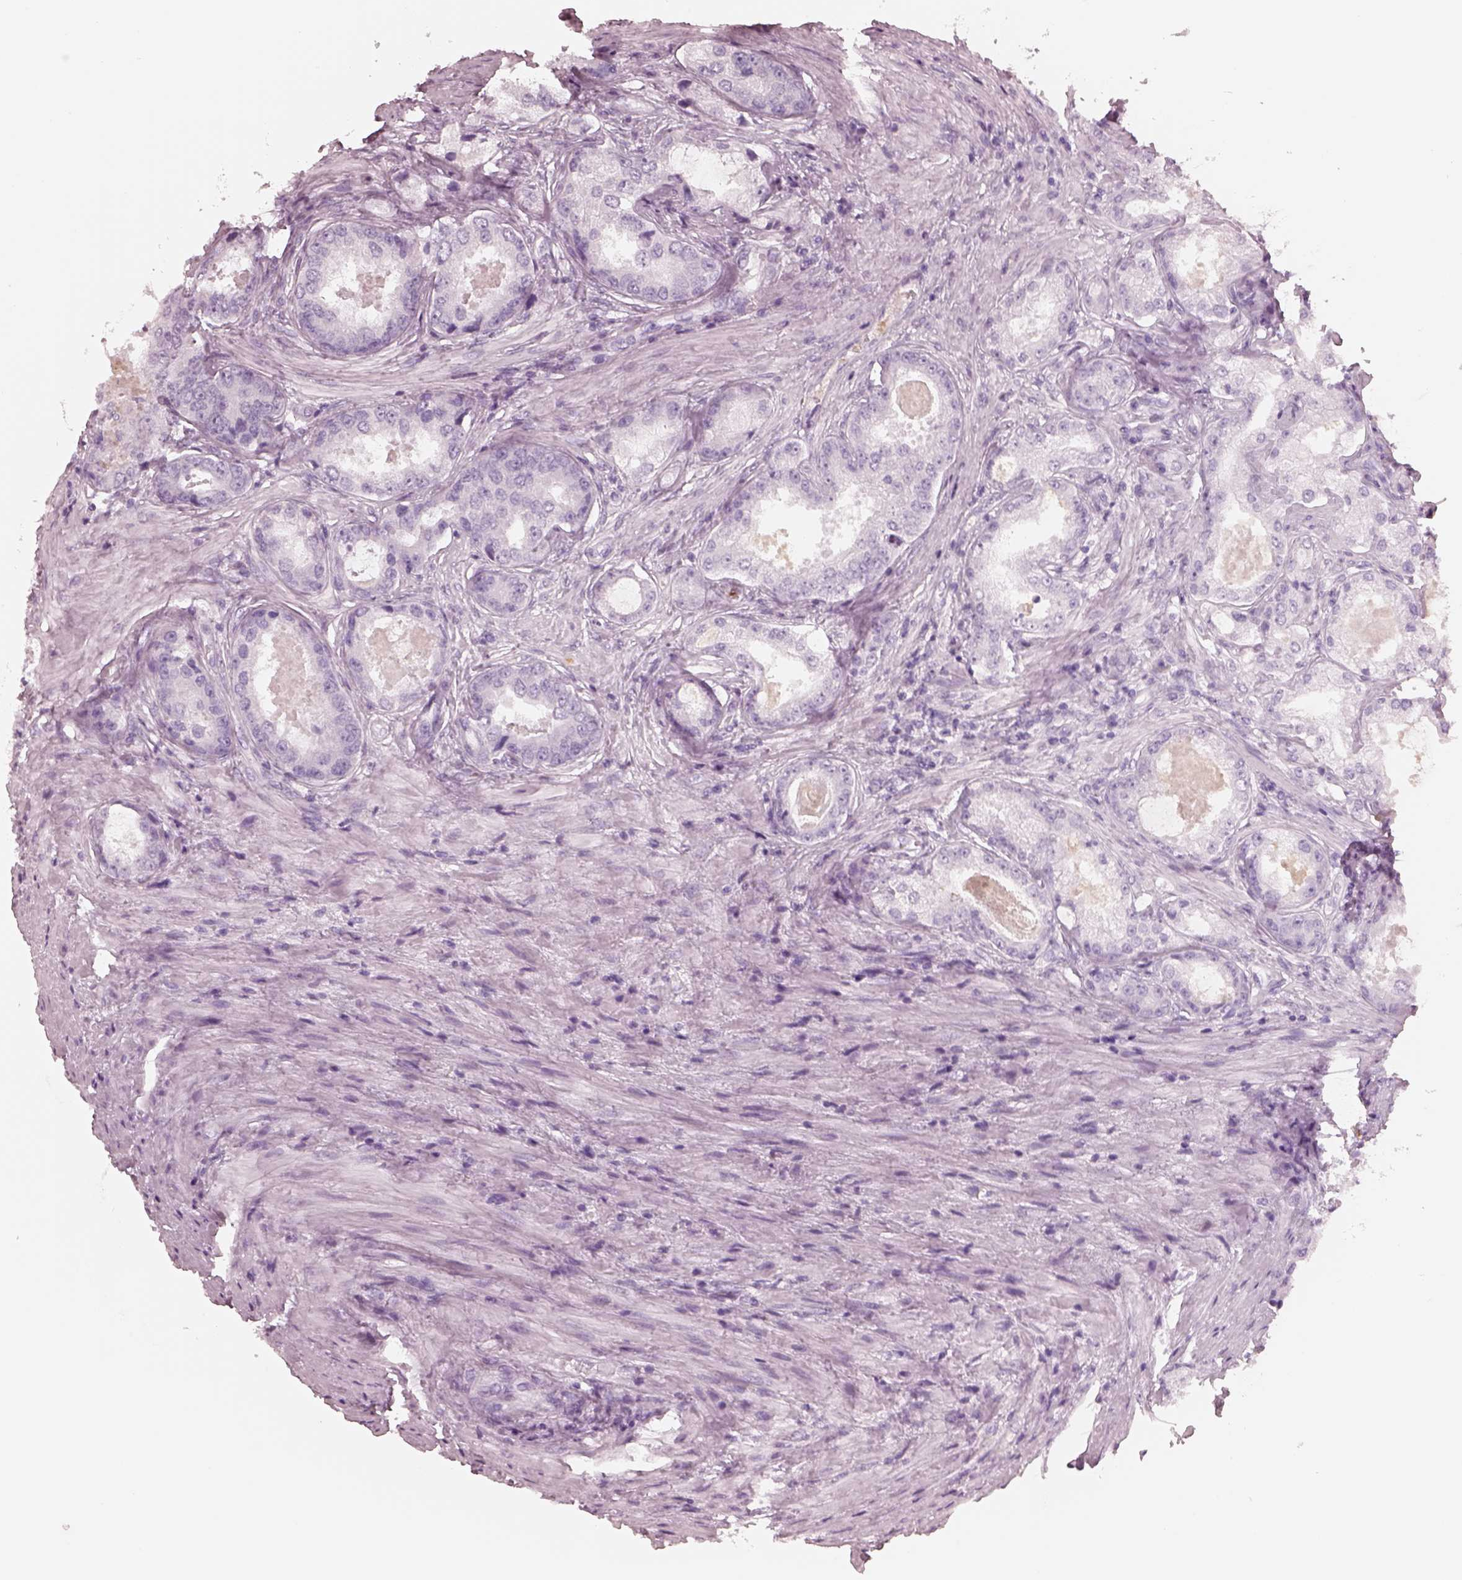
{"staining": {"intensity": "negative", "quantity": "none", "location": "none"}, "tissue": "prostate cancer", "cell_type": "Tumor cells", "image_type": "cancer", "snomed": [{"axis": "morphology", "description": "Adenocarcinoma, Low grade"}, {"axis": "topography", "description": "Prostate"}], "caption": "Immunohistochemical staining of human adenocarcinoma (low-grade) (prostate) exhibits no significant expression in tumor cells. The staining is performed using DAB brown chromogen with nuclei counter-stained in using hematoxylin.", "gene": "ELANE", "patient": {"sex": "male", "age": 68}}